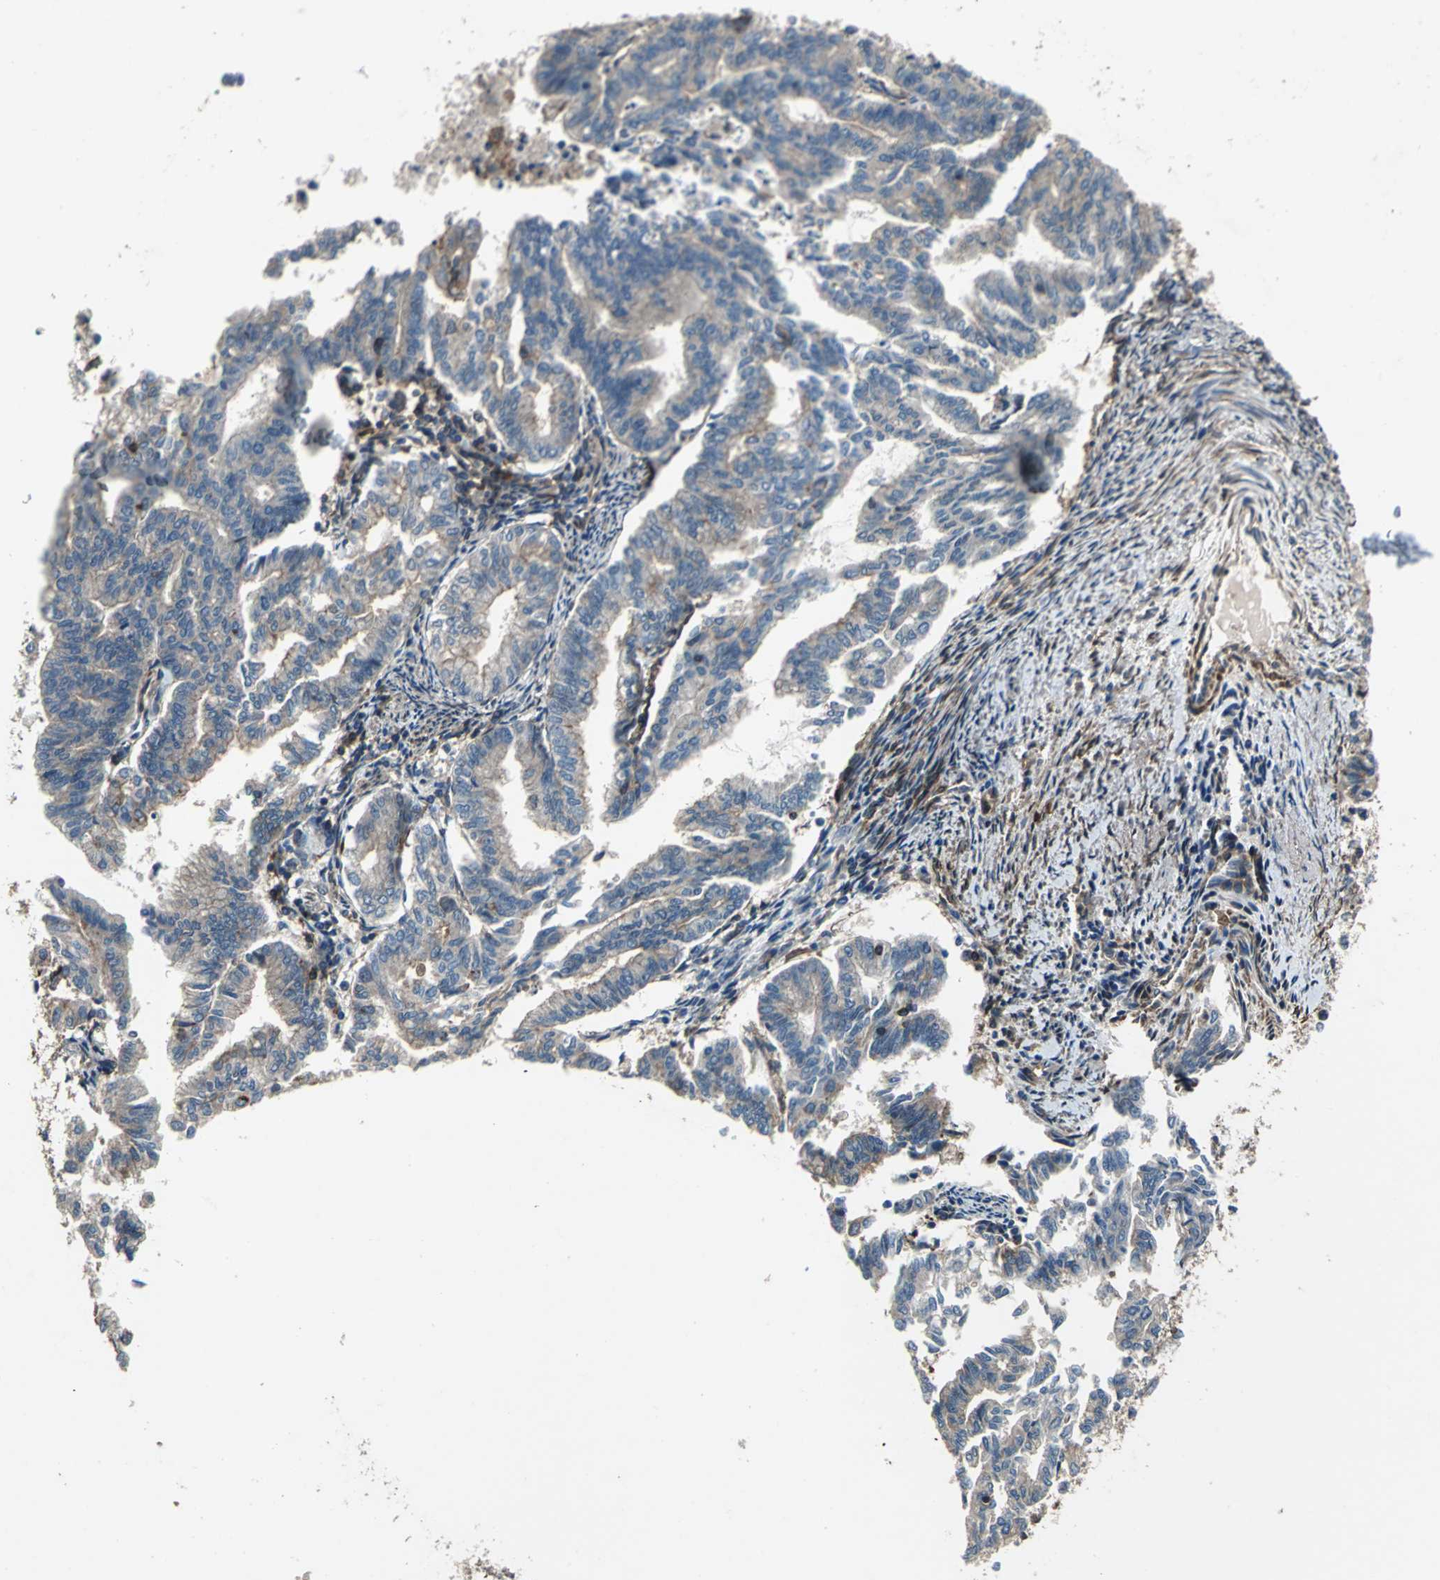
{"staining": {"intensity": "moderate", "quantity": "25%-75%", "location": "cytoplasmic/membranous"}, "tissue": "endometrial cancer", "cell_type": "Tumor cells", "image_type": "cancer", "snomed": [{"axis": "morphology", "description": "Adenocarcinoma, NOS"}, {"axis": "topography", "description": "Endometrium"}], "caption": "IHC of adenocarcinoma (endometrial) reveals medium levels of moderate cytoplasmic/membranous staining in approximately 25%-75% of tumor cells. The staining was performed using DAB to visualize the protein expression in brown, while the nuclei were stained in blue with hematoxylin (Magnification: 20x).", "gene": "PARVA", "patient": {"sex": "female", "age": 79}}